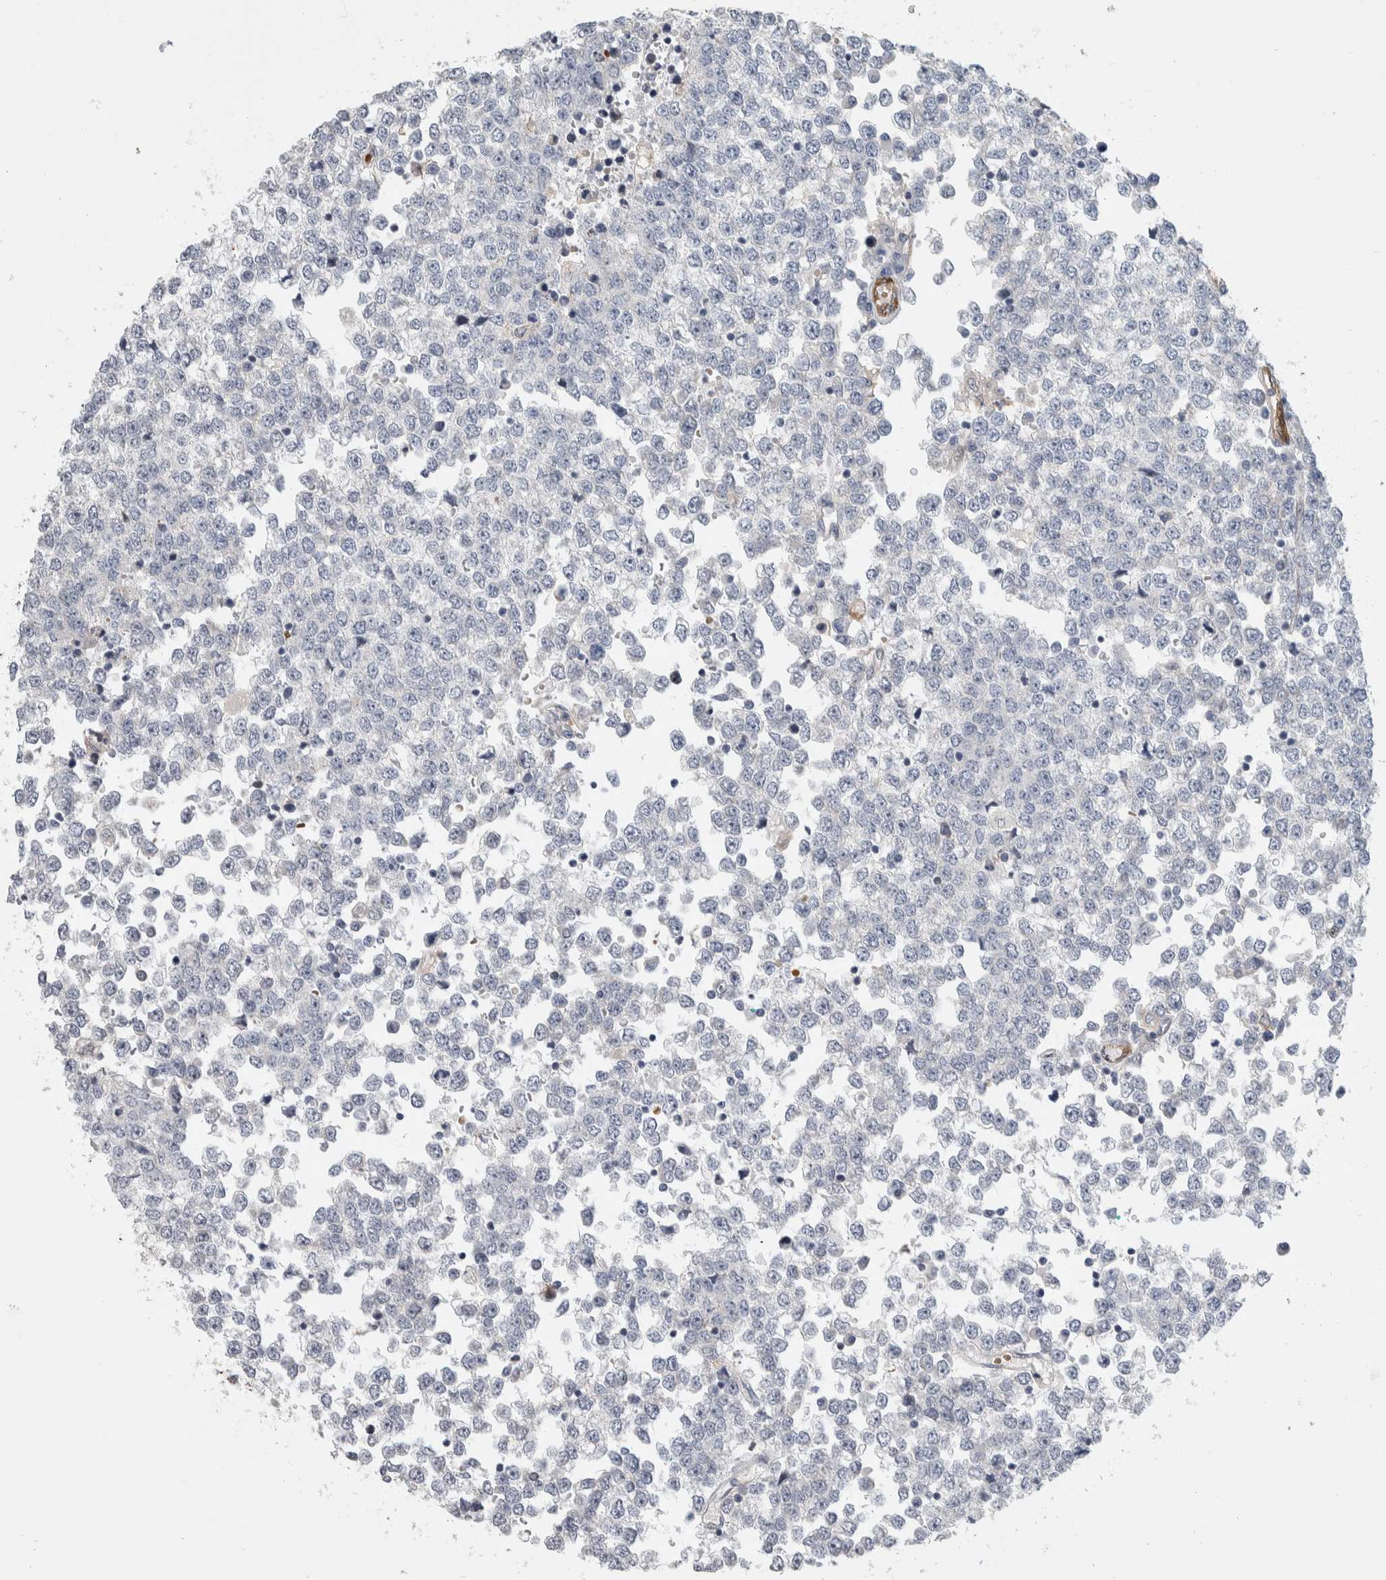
{"staining": {"intensity": "negative", "quantity": "none", "location": "none"}, "tissue": "testis cancer", "cell_type": "Tumor cells", "image_type": "cancer", "snomed": [{"axis": "morphology", "description": "Seminoma, NOS"}, {"axis": "topography", "description": "Testis"}], "caption": "Micrograph shows no protein staining in tumor cells of testis seminoma tissue. Brightfield microscopy of immunohistochemistry stained with DAB (3,3'-diaminobenzidine) (brown) and hematoxylin (blue), captured at high magnification.", "gene": "MSL1", "patient": {"sex": "male", "age": 65}}